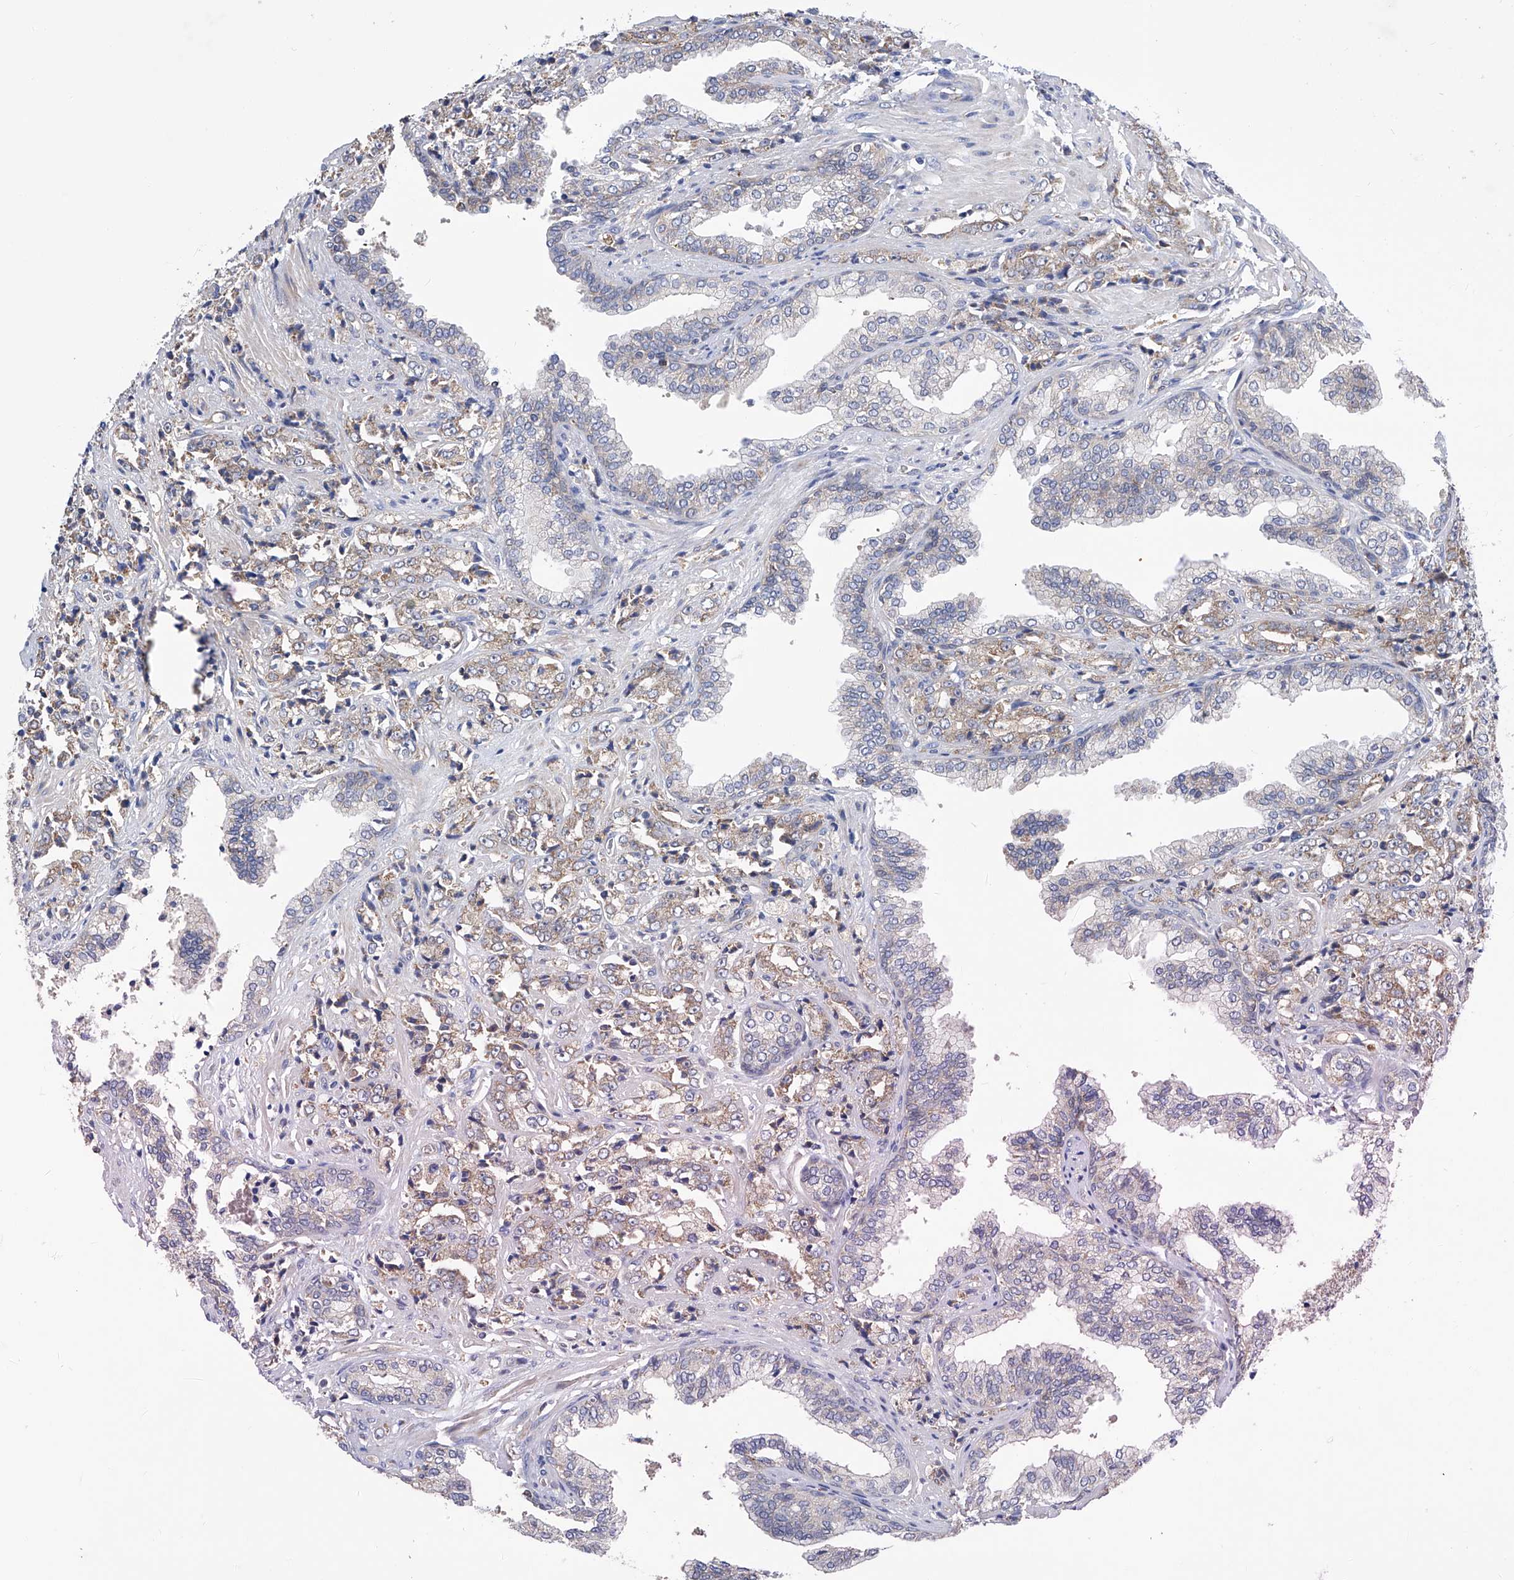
{"staining": {"intensity": "weak", "quantity": "<25%", "location": "cytoplasmic/membranous"}, "tissue": "prostate cancer", "cell_type": "Tumor cells", "image_type": "cancer", "snomed": [{"axis": "morphology", "description": "Adenocarcinoma, High grade"}, {"axis": "topography", "description": "Prostate"}], "caption": "This histopathology image is of adenocarcinoma (high-grade) (prostate) stained with immunohistochemistry (IHC) to label a protein in brown with the nuclei are counter-stained blue. There is no positivity in tumor cells.", "gene": "SPATA20", "patient": {"sex": "male", "age": 71}}